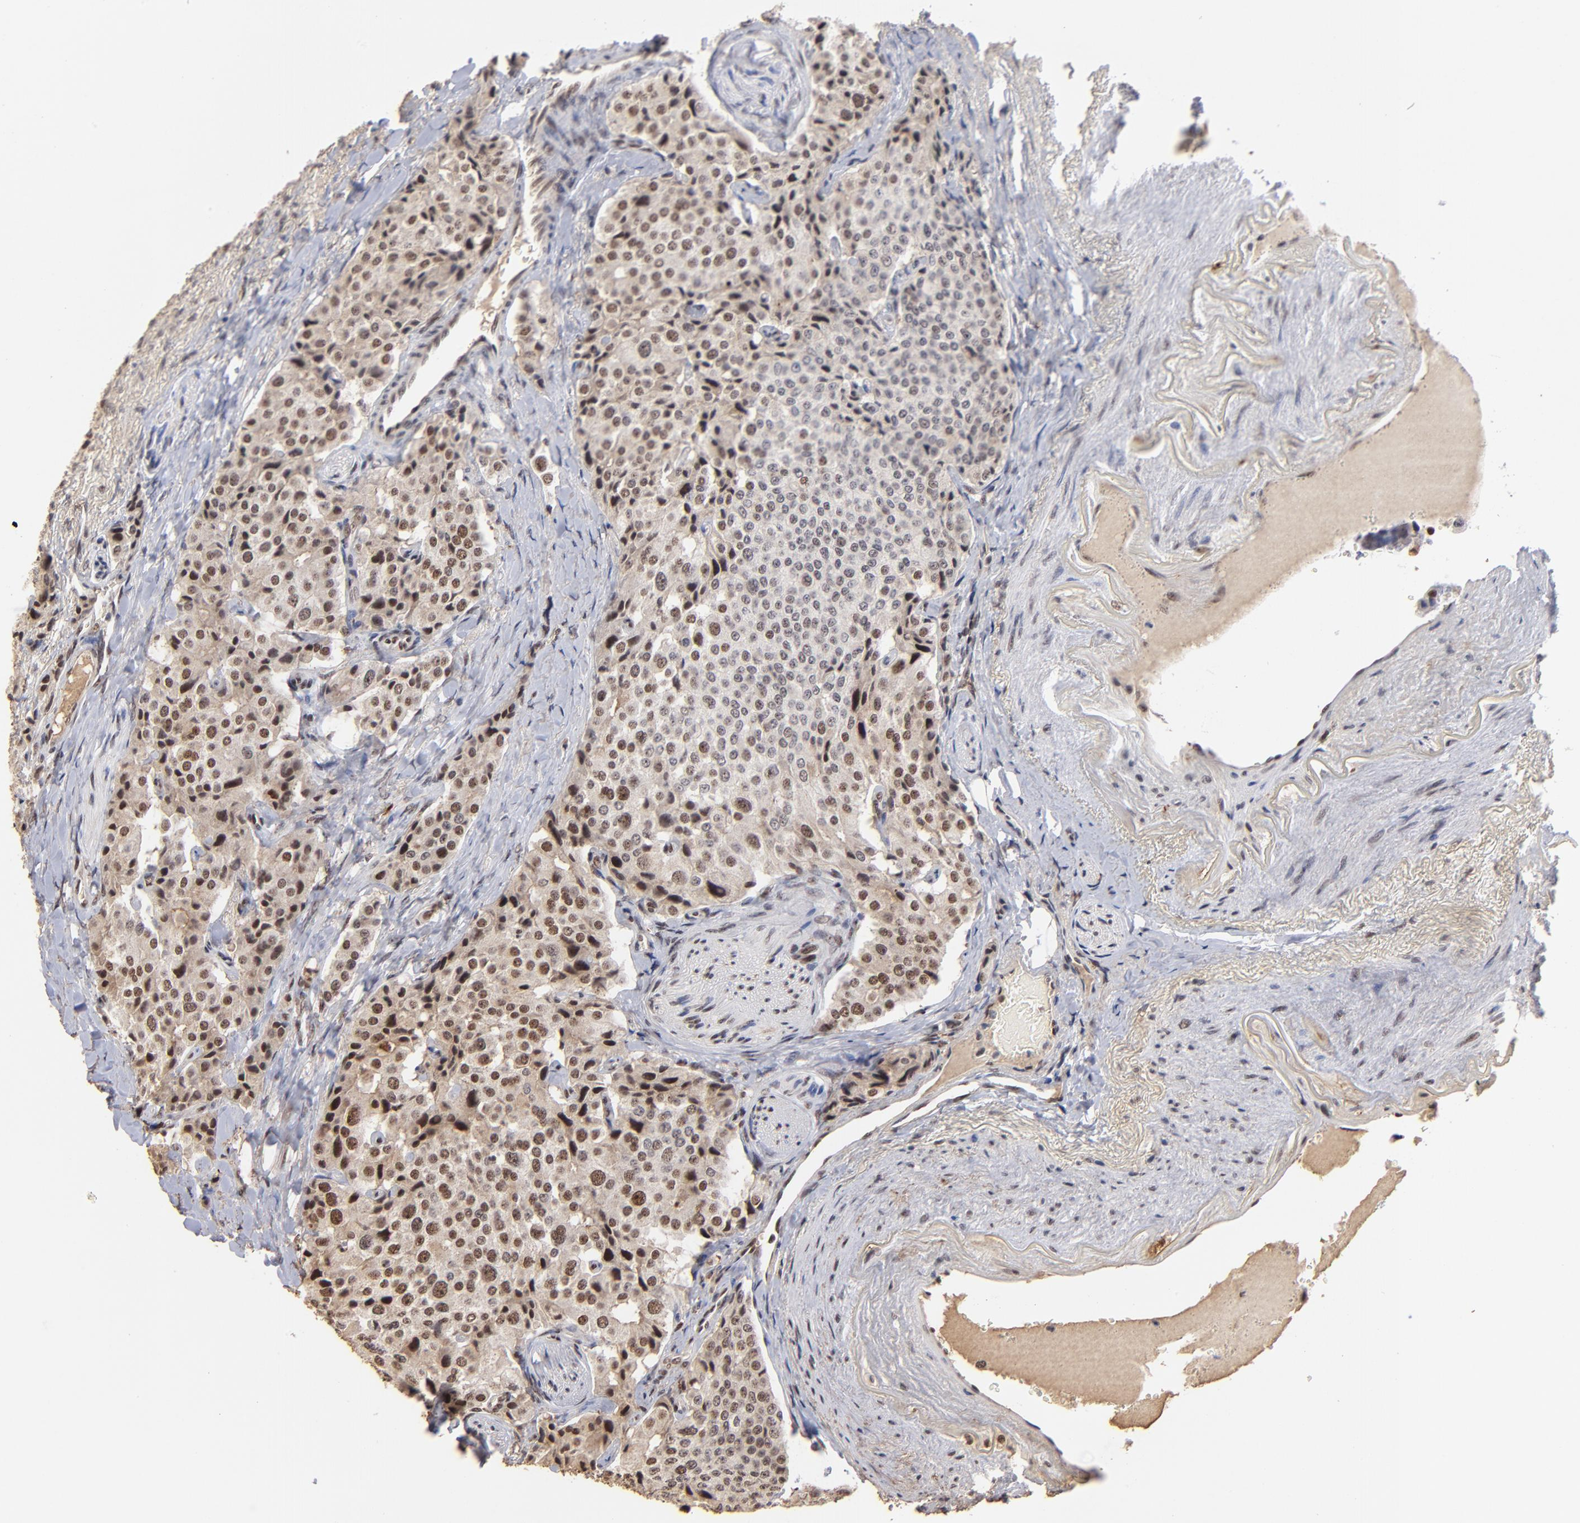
{"staining": {"intensity": "moderate", "quantity": "25%-75%", "location": "cytoplasmic/membranous,nuclear"}, "tissue": "carcinoid", "cell_type": "Tumor cells", "image_type": "cancer", "snomed": [{"axis": "morphology", "description": "Carcinoid, malignant, NOS"}, {"axis": "topography", "description": "Colon"}], "caption": "An image of human carcinoid stained for a protein exhibits moderate cytoplasmic/membranous and nuclear brown staining in tumor cells.", "gene": "ZNF146", "patient": {"sex": "female", "age": 61}}